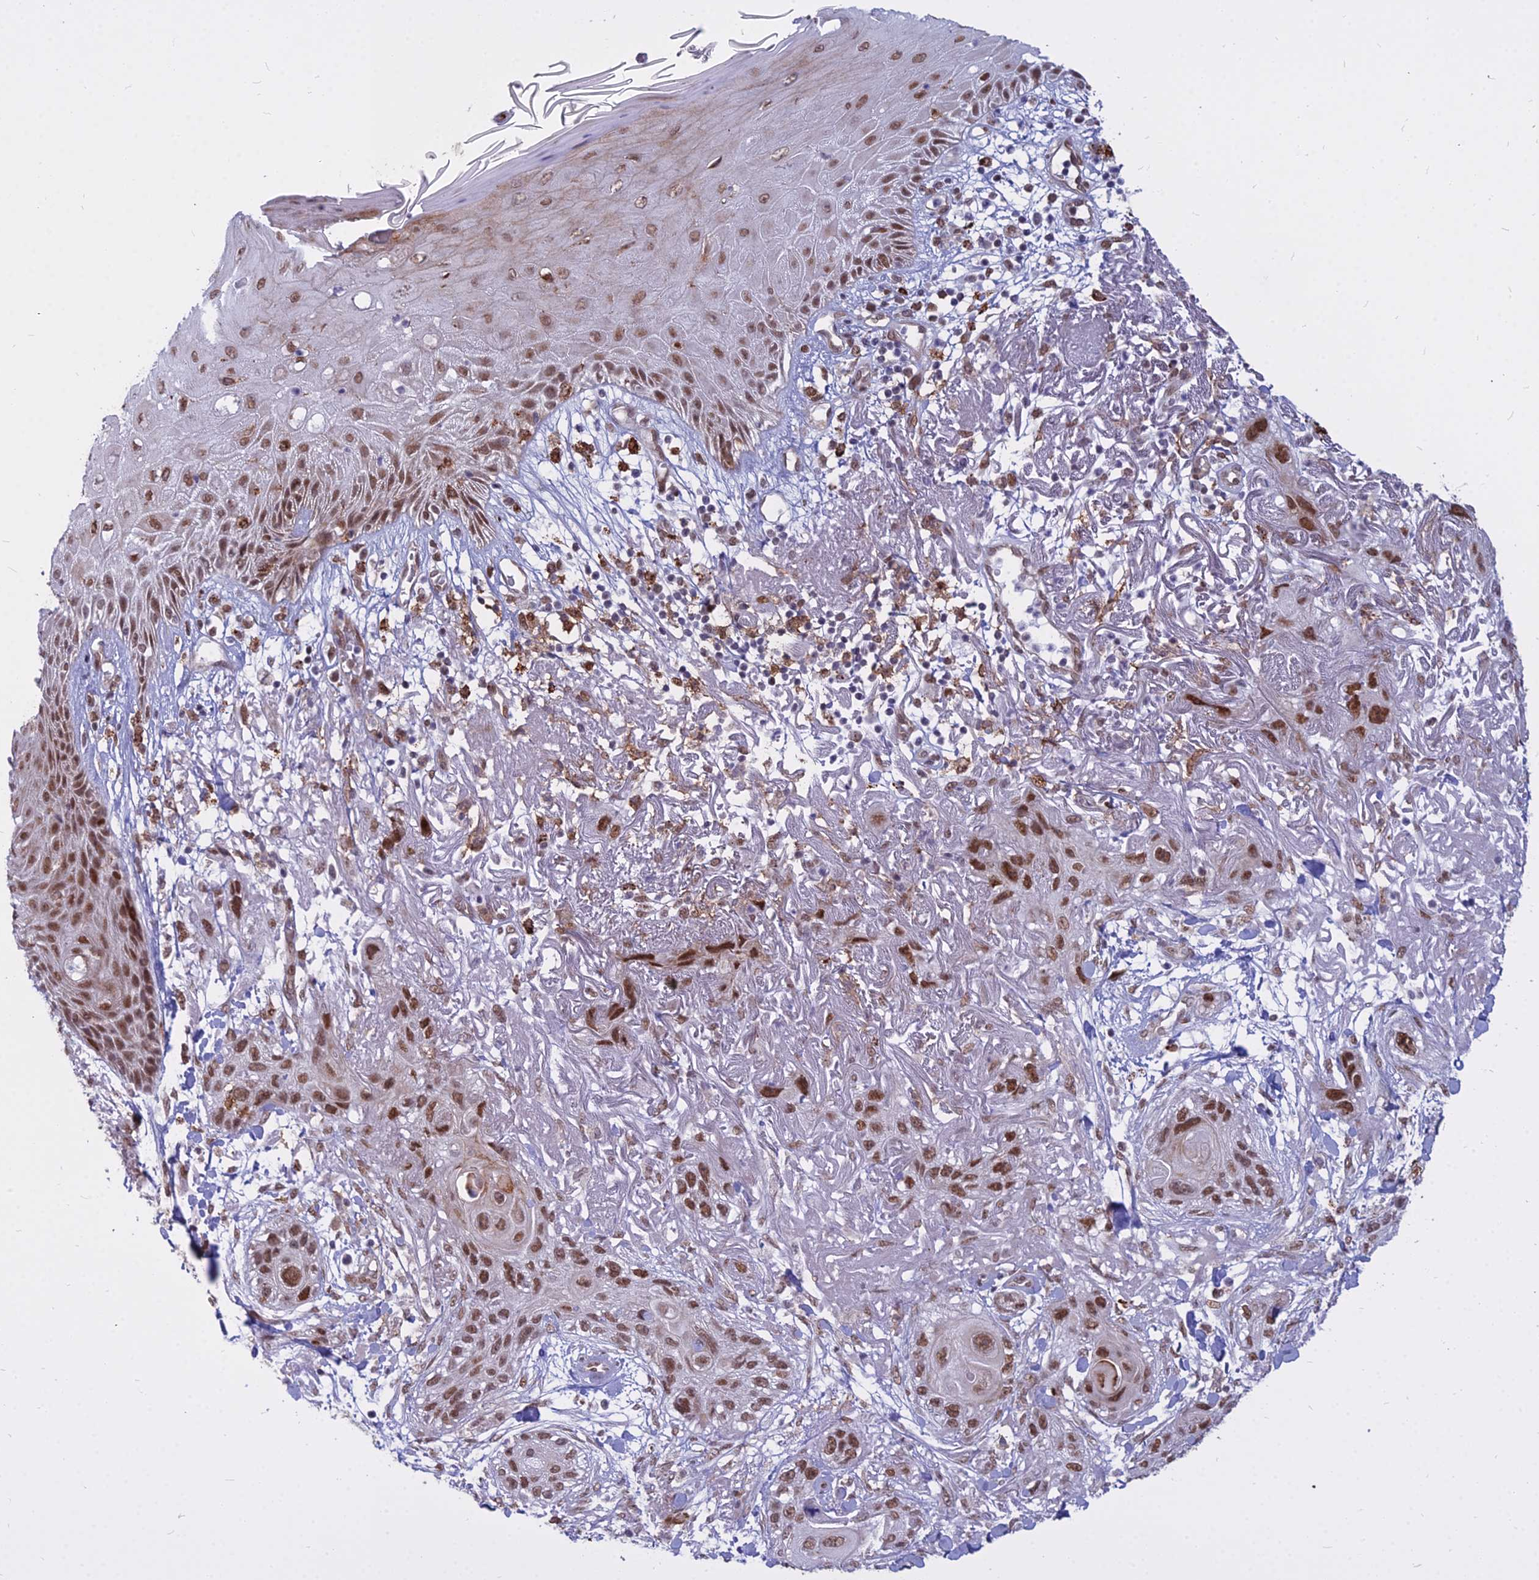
{"staining": {"intensity": "moderate", "quantity": ">75%", "location": "nuclear"}, "tissue": "skin cancer", "cell_type": "Tumor cells", "image_type": "cancer", "snomed": [{"axis": "morphology", "description": "Normal tissue, NOS"}, {"axis": "morphology", "description": "Squamous cell carcinoma, NOS"}, {"axis": "topography", "description": "Skin"}], "caption": "Immunohistochemical staining of skin squamous cell carcinoma demonstrates medium levels of moderate nuclear staining in about >75% of tumor cells.", "gene": "ALG10", "patient": {"sex": "male", "age": 72}}